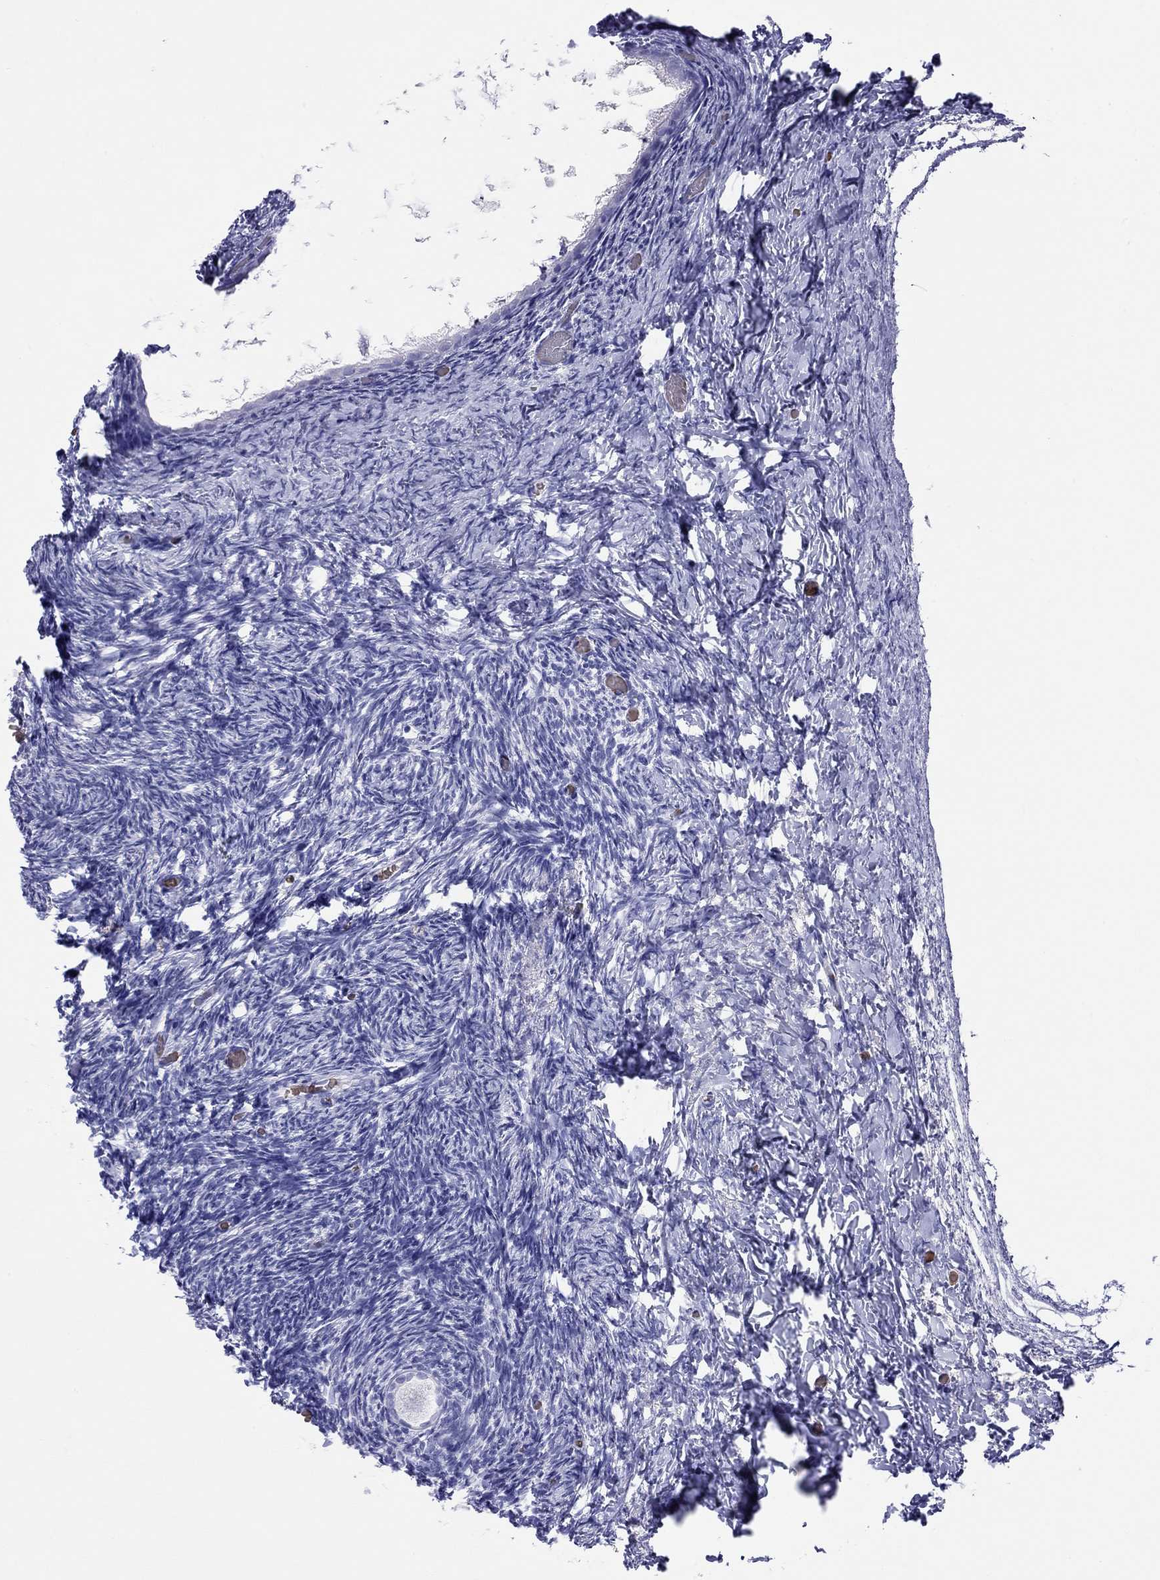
{"staining": {"intensity": "negative", "quantity": "none", "location": "none"}, "tissue": "ovary", "cell_type": "Follicle cells", "image_type": "normal", "snomed": [{"axis": "morphology", "description": "Normal tissue, NOS"}, {"axis": "topography", "description": "Ovary"}], "caption": "A high-resolution image shows immunohistochemistry staining of benign ovary, which displays no significant expression in follicle cells. The staining was performed using DAB to visualize the protein expression in brown, while the nuclei were stained in blue with hematoxylin (Magnification: 20x).", "gene": "PTPRN", "patient": {"sex": "female", "age": 39}}